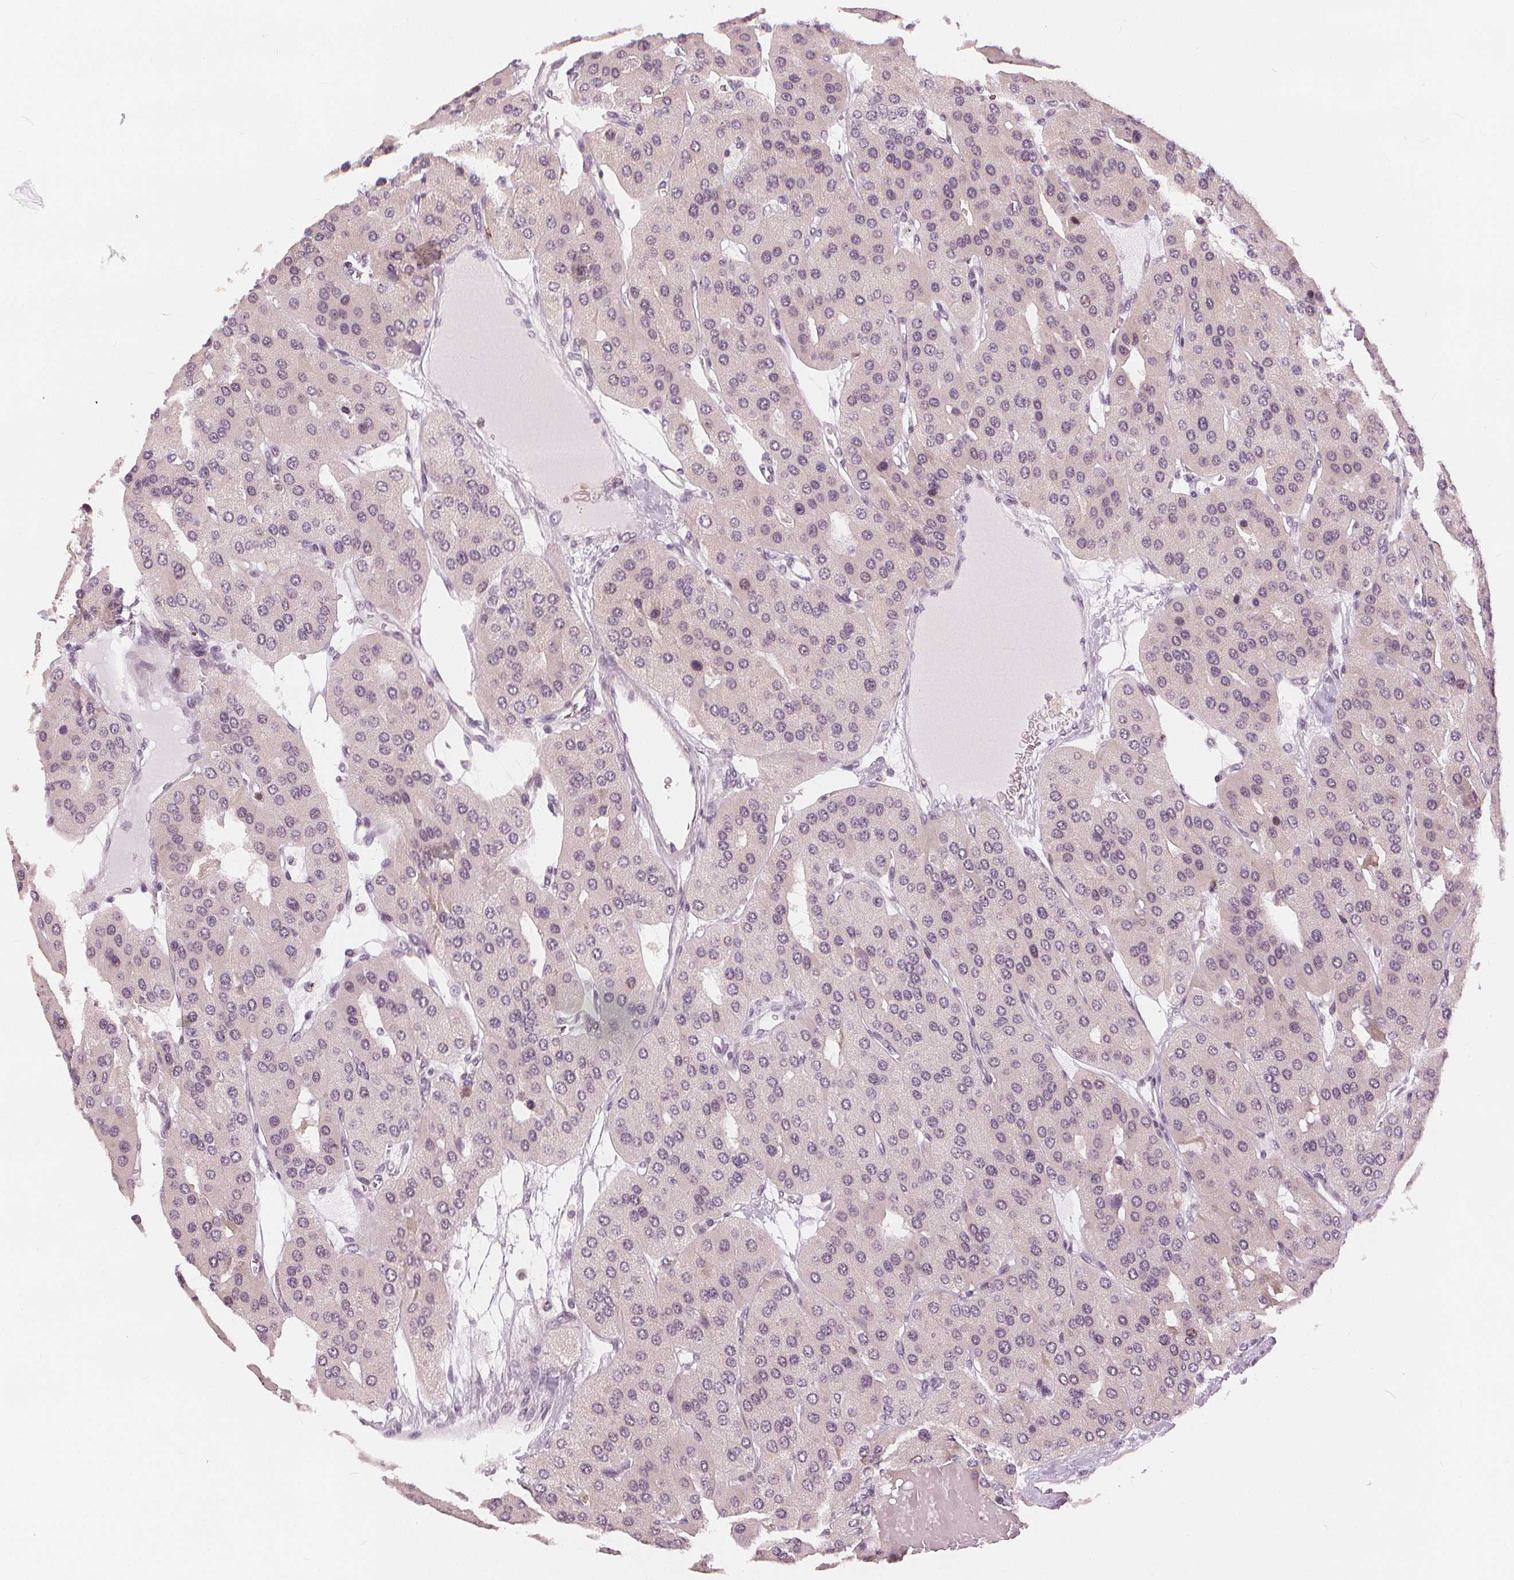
{"staining": {"intensity": "weak", "quantity": "<25%", "location": "nuclear"}, "tissue": "parathyroid gland", "cell_type": "Glandular cells", "image_type": "normal", "snomed": [{"axis": "morphology", "description": "Normal tissue, NOS"}, {"axis": "morphology", "description": "Adenoma, NOS"}, {"axis": "topography", "description": "Parathyroid gland"}], "caption": "Parathyroid gland stained for a protein using IHC demonstrates no expression glandular cells.", "gene": "SLC34A1", "patient": {"sex": "female", "age": 86}}